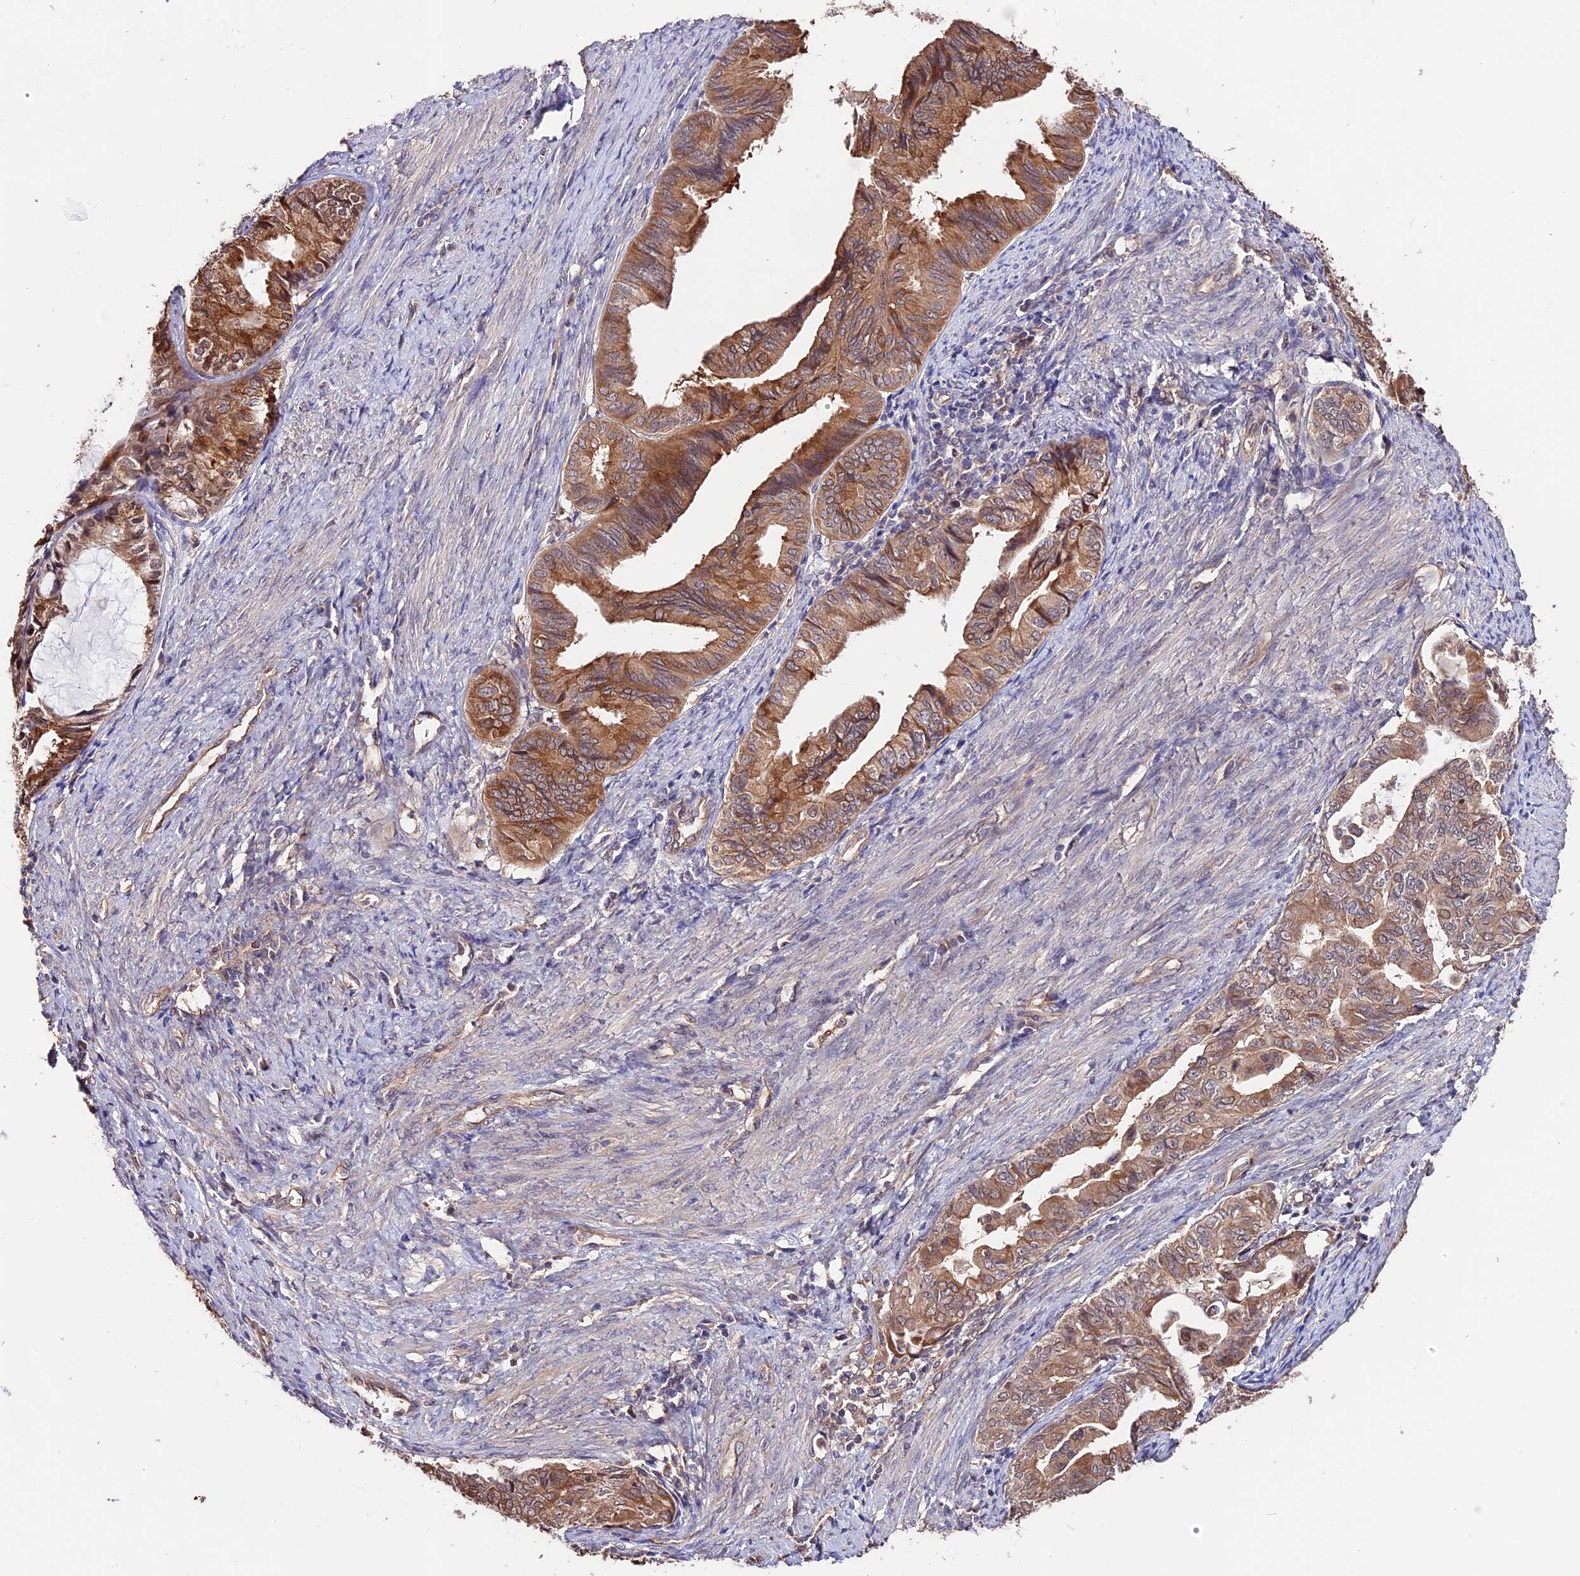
{"staining": {"intensity": "moderate", "quantity": ">75%", "location": "cytoplasmic/membranous"}, "tissue": "endometrial cancer", "cell_type": "Tumor cells", "image_type": "cancer", "snomed": [{"axis": "morphology", "description": "Adenocarcinoma, NOS"}, {"axis": "topography", "description": "Endometrium"}], "caption": "This is a micrograph of immunohistochemistry (IHC) staining of adenocarcinoma (endometrial), which shows moderate staining in the cytoplasmic/membranous of tumor cells.", "gene": "CES3", "patient": {"sex": "female", "age": 86}}